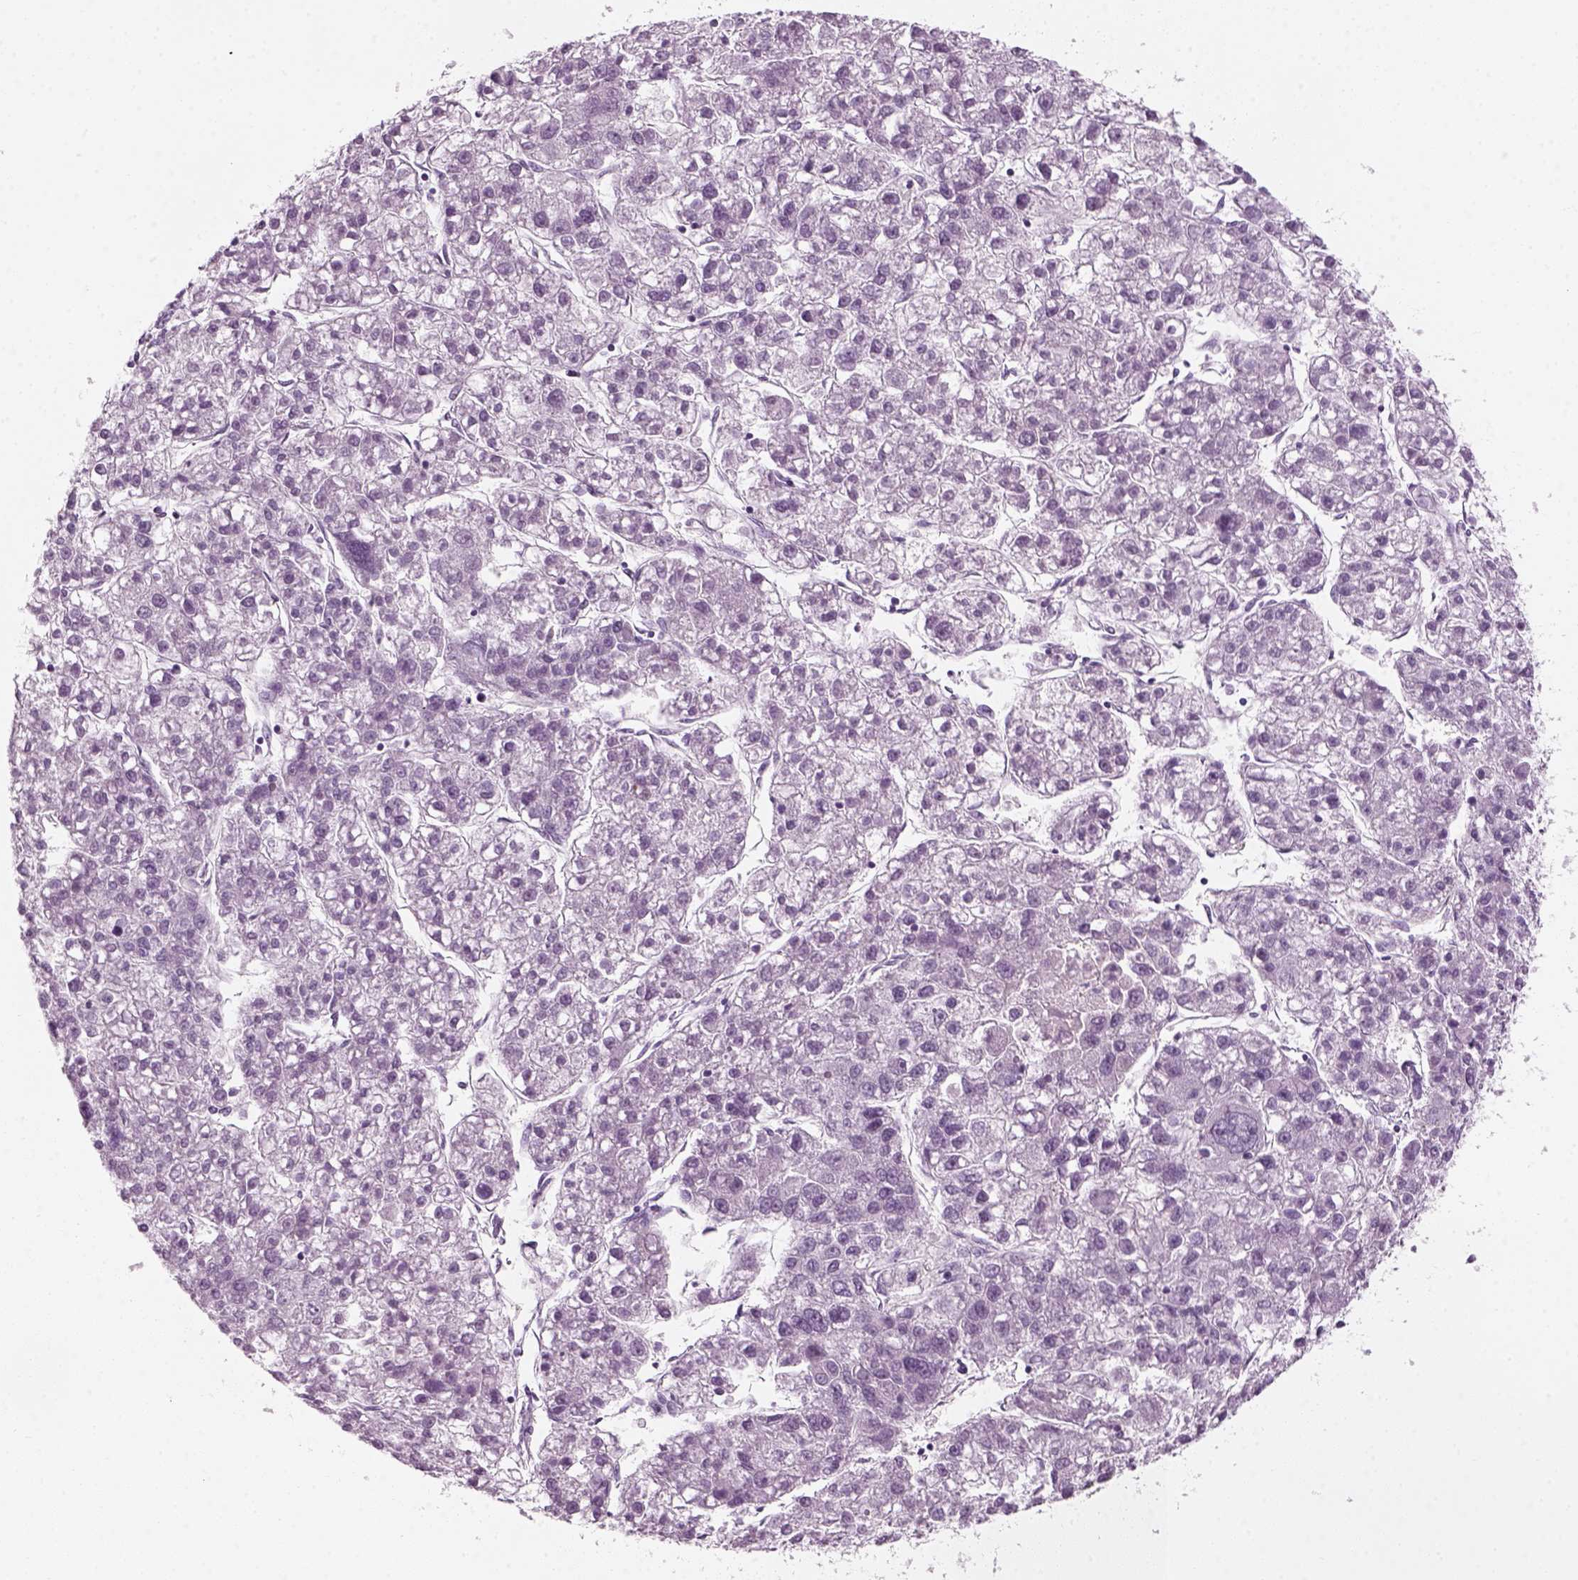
{"staining": {"intensity": "negative", "quantity": "none", "location": "none"}, "tissue": "liver cancer", "cell_type": "Tumor cells", "image_type": "cancer", "snomed": [{"axis": "morphology", "description": "Carcinoma, Hepatocellular, NOS"}, {"axis": "topography", "description": "Liver"}], "caption": "This is an IHC photomicrograph of liver cancer (hepatocellular carcinoma). There is no expression in tumor cells.", "gene": "KRT75", "patient": {"sex": "male", "age": 56}}